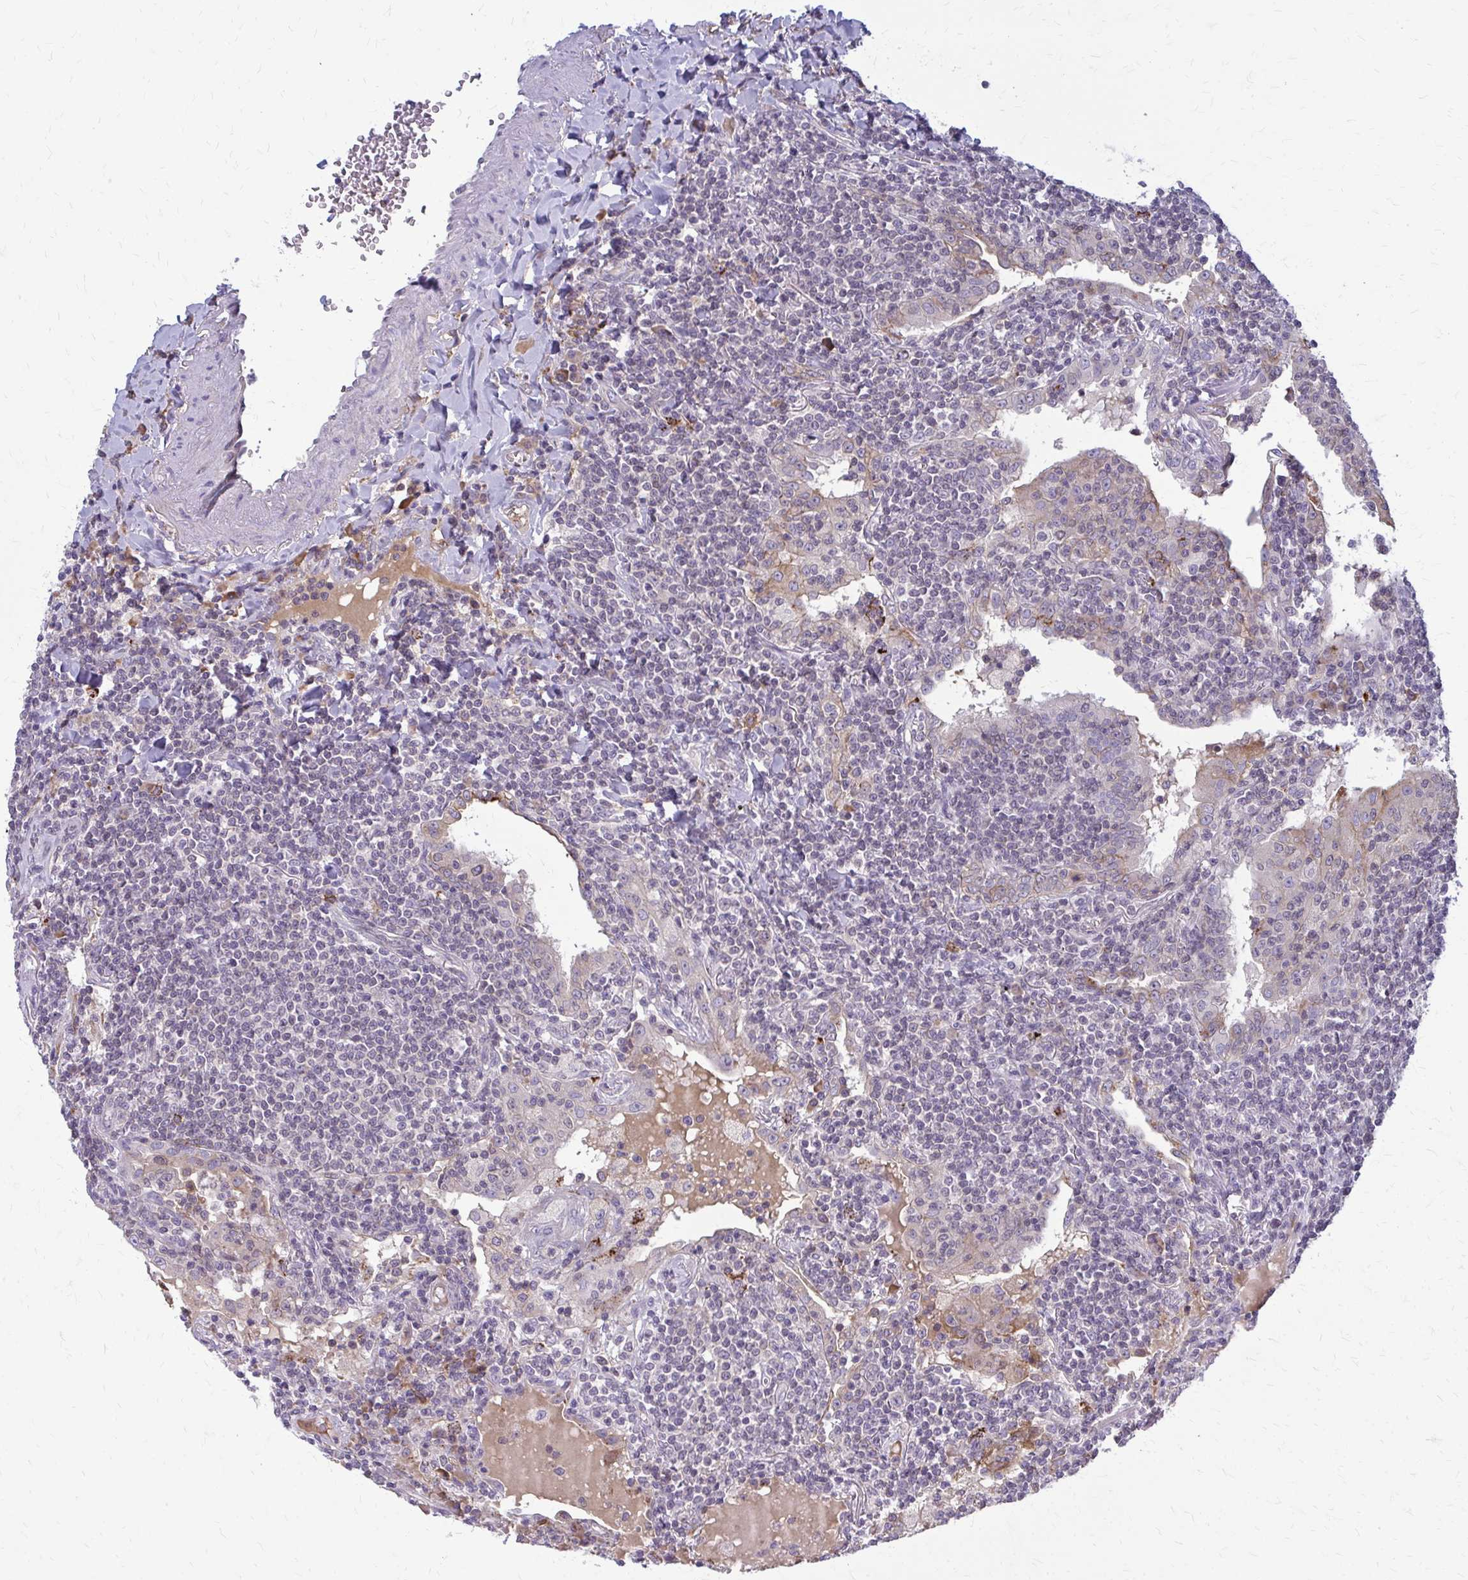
{"staining": {"intensity": "negative", "quantity": "none", "location": "none"}, "tissue": "lymphoma", "cell_type": "Tumor cells", "image_type": "cancer", "snomed": [{"axis": "morphology", "description": "Malignant lymphoma, non-Hodgkin's type, Low grade"}, {"axis": "topography", "description": "Lung"}], "caption": "Tumor cells show no significant expression in lymphoma.", "gene": "MCRIP2", "patient": {"sex": "female", "age": 71}}